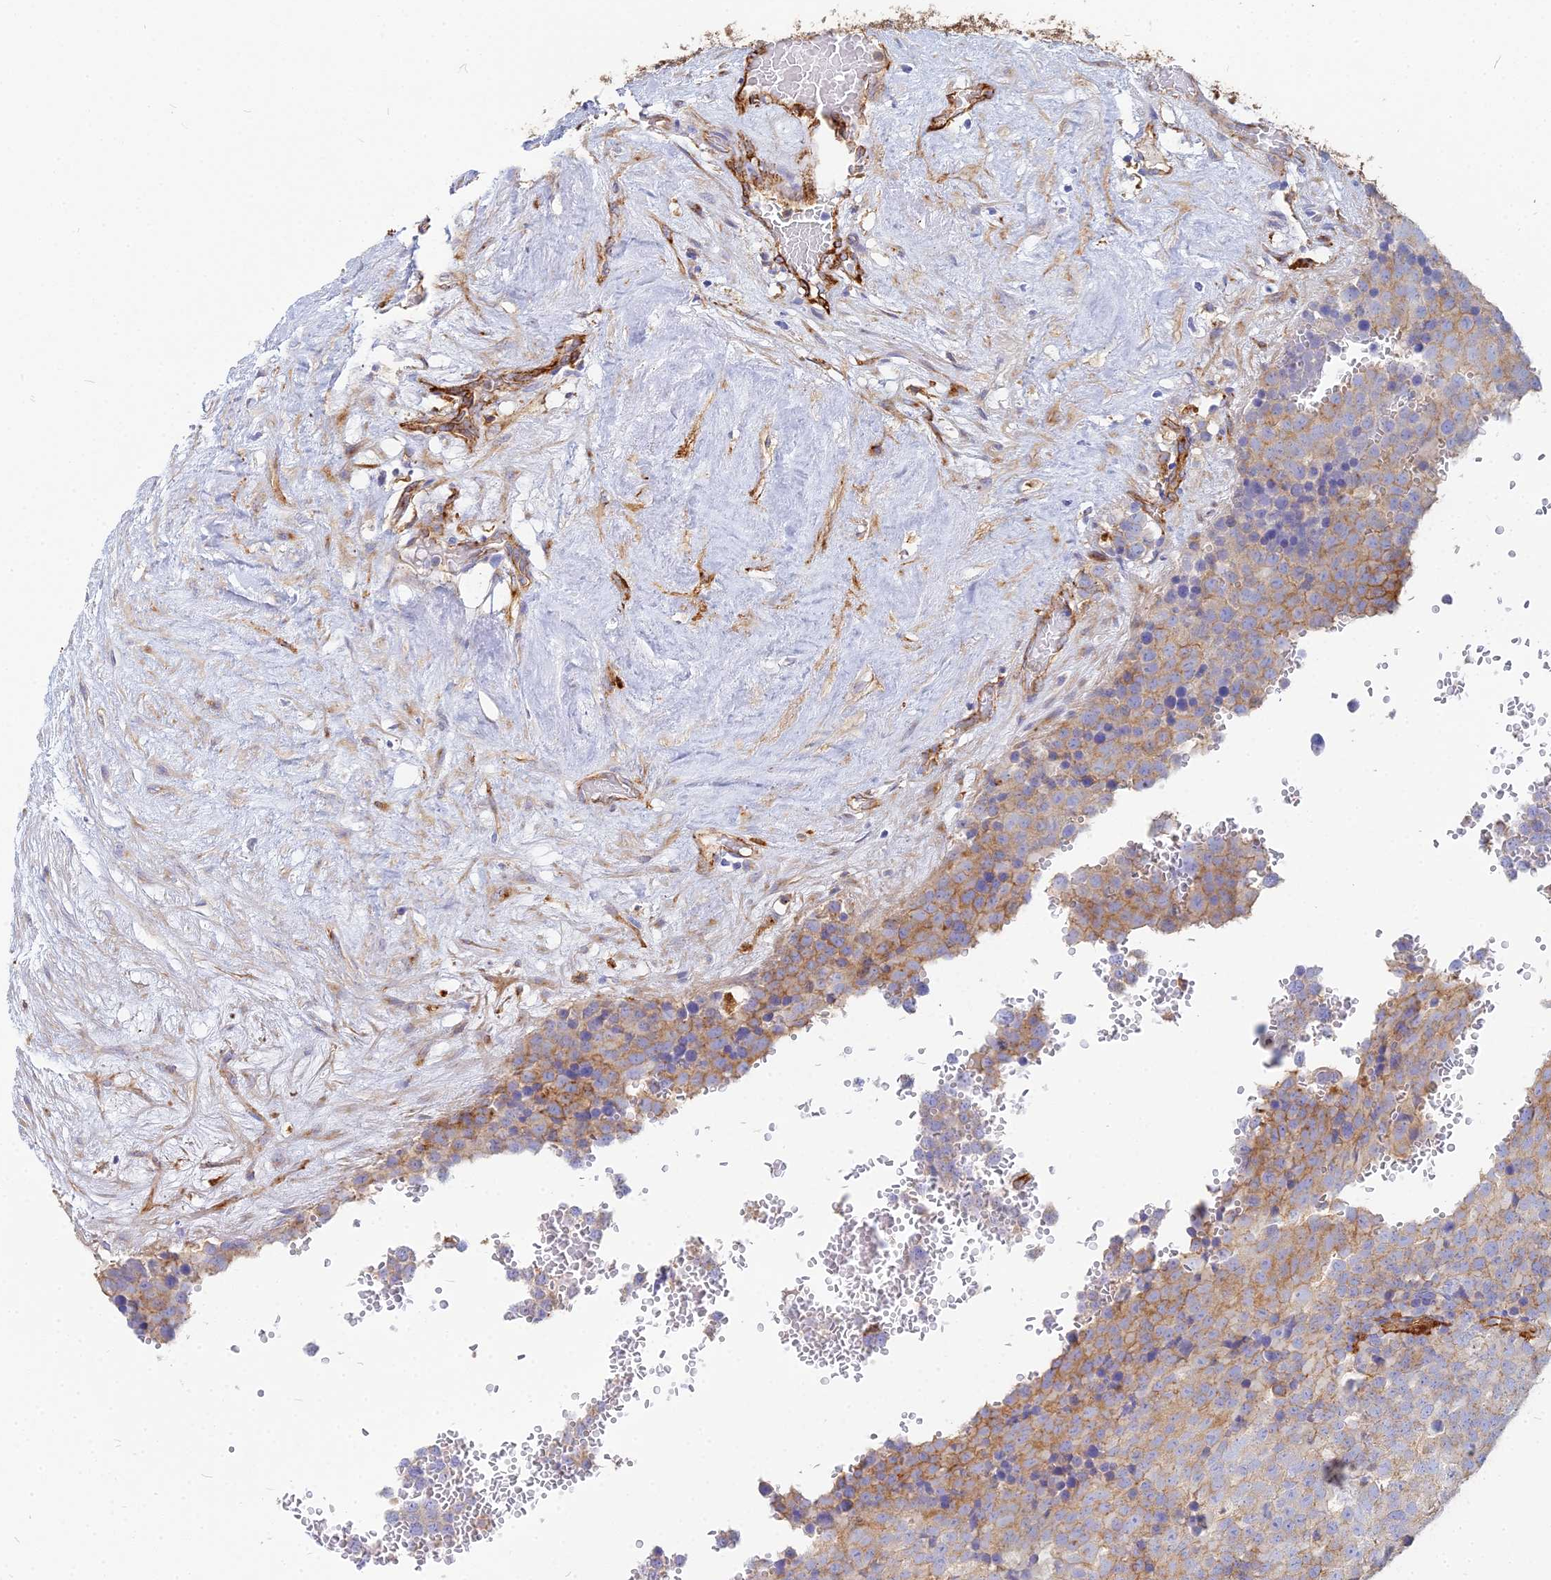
{"staining": {"intensity": "weak", "quantity": "25%-75%", "location": "cytoplasmic/membranous"}, "tissue": "testis cancer", "cell_type": "Tumor cells", "image_type": "cancer", "snomed": [{"axis": "morphology", "description": "Seminoma, NOS"}, {"axis": "topography", "description": "Testis"}], "caption": "This is a photomicrograph of immunohistochemistry staining of testis cancer (seminoma), which shows weak expression in the cytoplasmic/membranous of tumor cells.", "gene": "VAT1", "patient": {"sex": "male", "age": 71}}